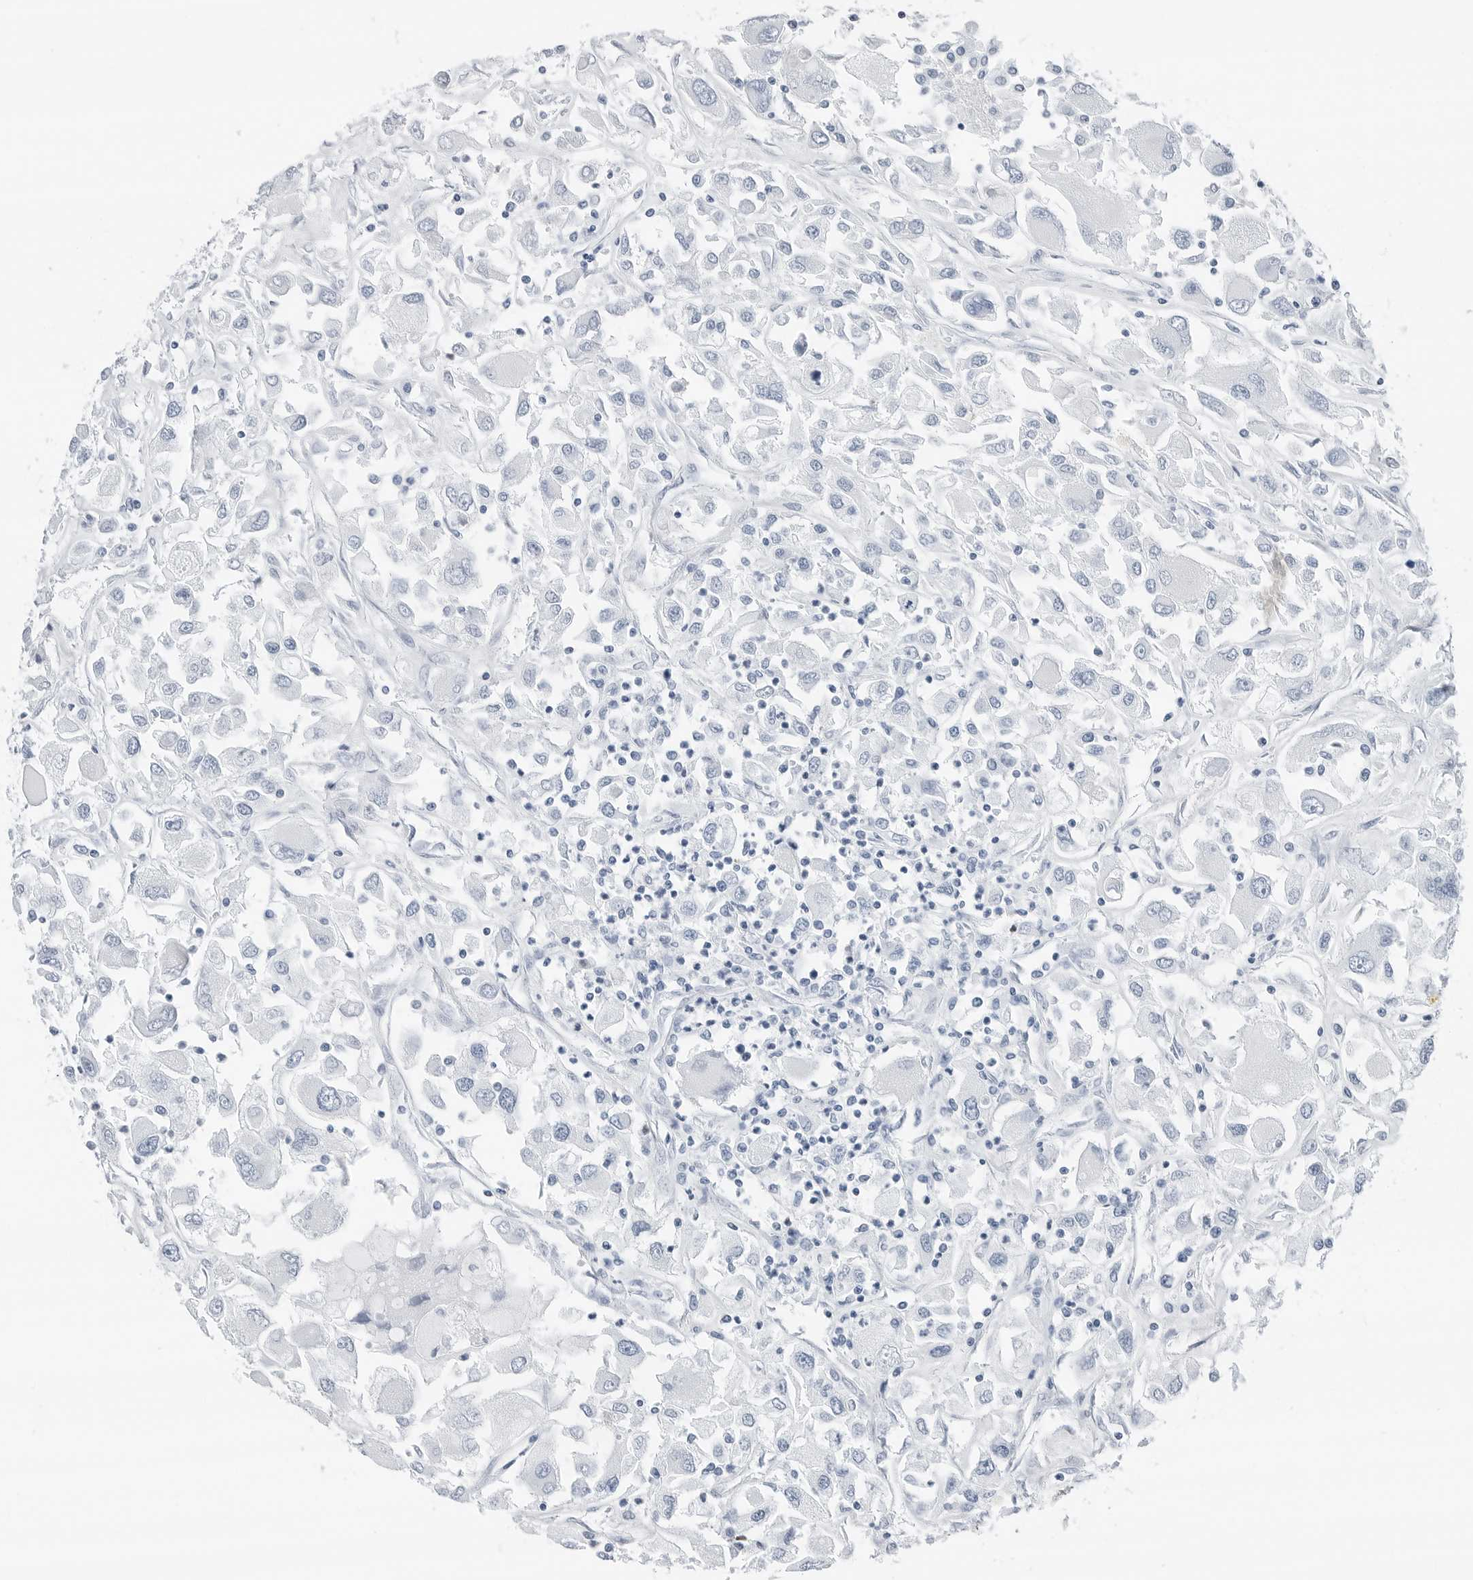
{"staining": {"intensity": "negative", "quantity": "none", "location": "none"}, "tissue": "renal cancer", "cell_type": "Tumor cells", "image_type": "cancer", "snomed": [{"axis": "morphology", "description": "Adenocarcinoma, NOS"}, {"axis": "topography", "description": "Kidney"}], "caption": "This photomicrograph is of adenocarcinoma (renal) stained with immunohistochemistry (IHC) to label a protein in brown with the nuclei are counter-stained blue. There is no positivity in tumor cells.", "gene": "SLPI", "patient": {"sex": "female", "age": 52}}